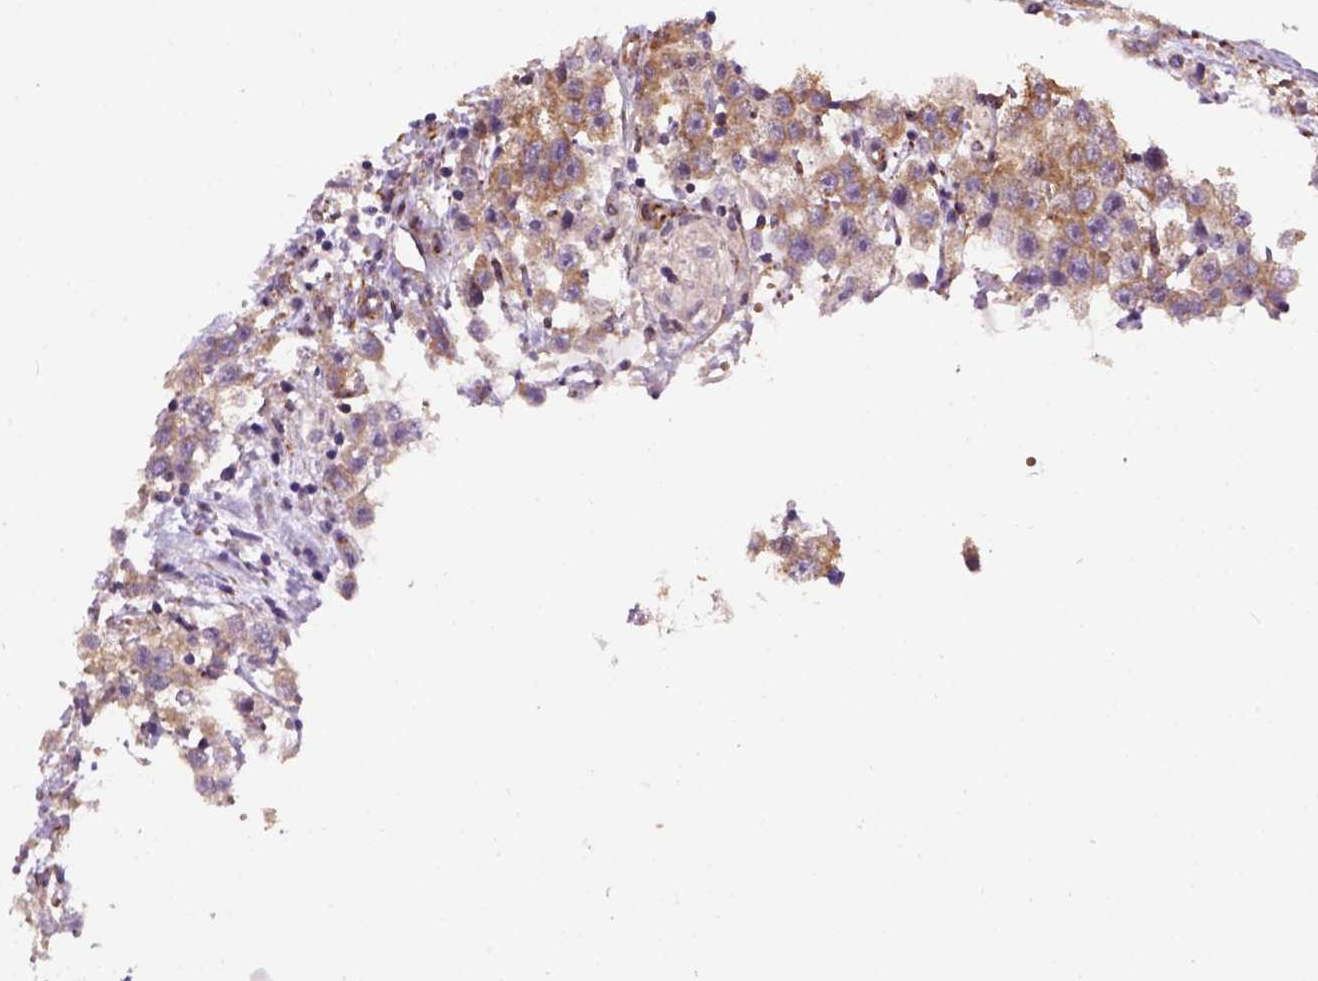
{"staining": {"intensity": "moderate", "quantity": ">75%", "location": "cytoplasmic/membranous"}, "tissue": "testis cancer", "cell_type": "Tumor cells", "image_type": "cancer", "snomed": [{"axis": "morphology", "description": "Seminoma, NOS"}, {"axis": "topography", "description": "Testis"}], "caption": "There is medium levels of moderate cytoplasmic/membranous positivity in tumor cells of testis cancer, as demonstrated by immunohistochemical staining (brown color).", "gene": "KAZN", "patient": {"sex": "male", "age": 45}}